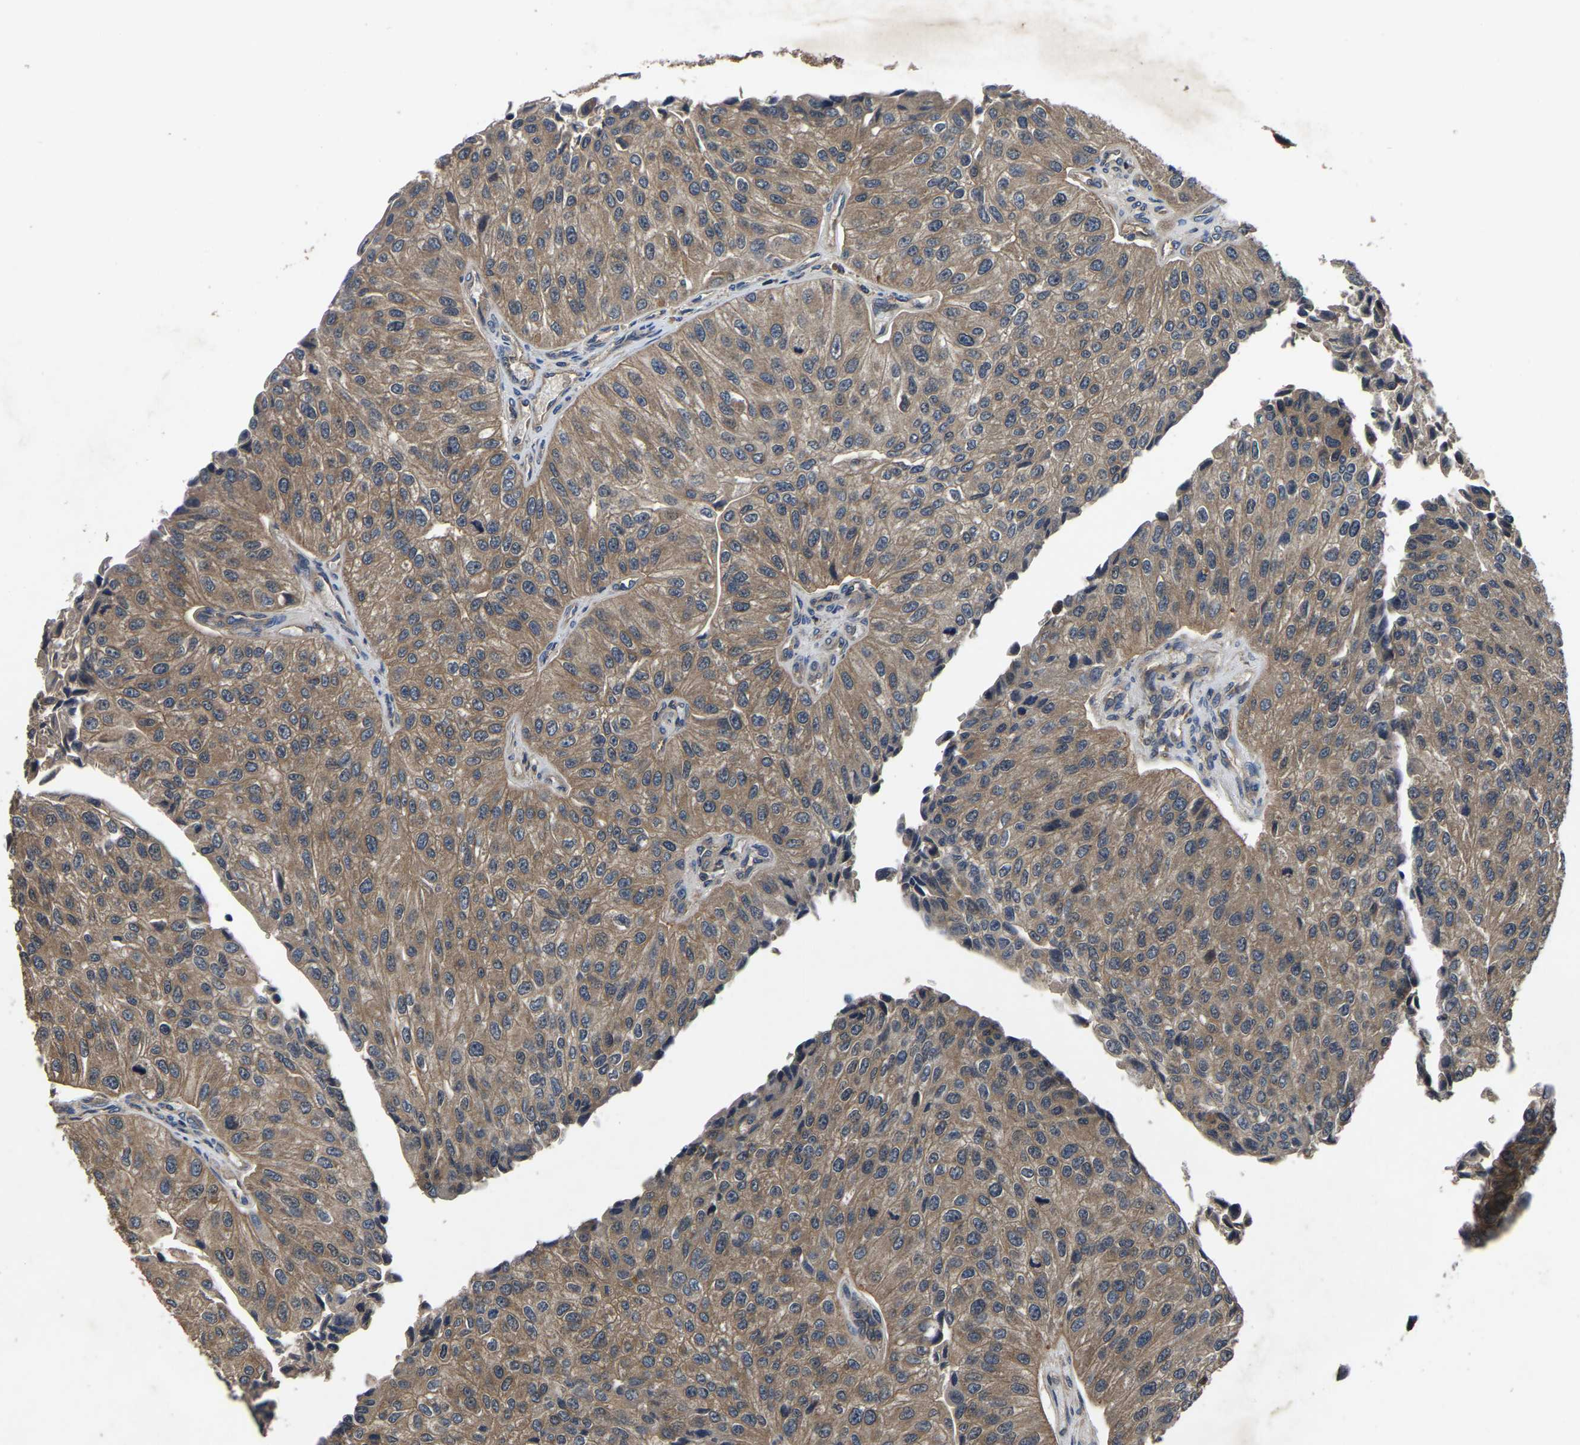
{"staining": {"intensity": "moderate", "quantity": ">75%", "location": "cytoplasmic/membranous"}, "tissue": "urothelial cancer", "cell_type": "Tumor cells", "image_type": "cancer", "snomed": [{"axis": "morphology", "description": "Urothelial carcinoma, High grade"}, {"axis": "topography", "description": "Kidney"}, {"axis": "topography", "description": "Urinary bladder"}], "caption": "Immunohistochemical staining of human urothelial carcinoma (high-grade) reveals medium levels of moderate cytoplasmic/membranous protein expression in about >75% of tumor cells.", "gene": "CRYZL1", "patient": {"sex": "male", "age": 77}}